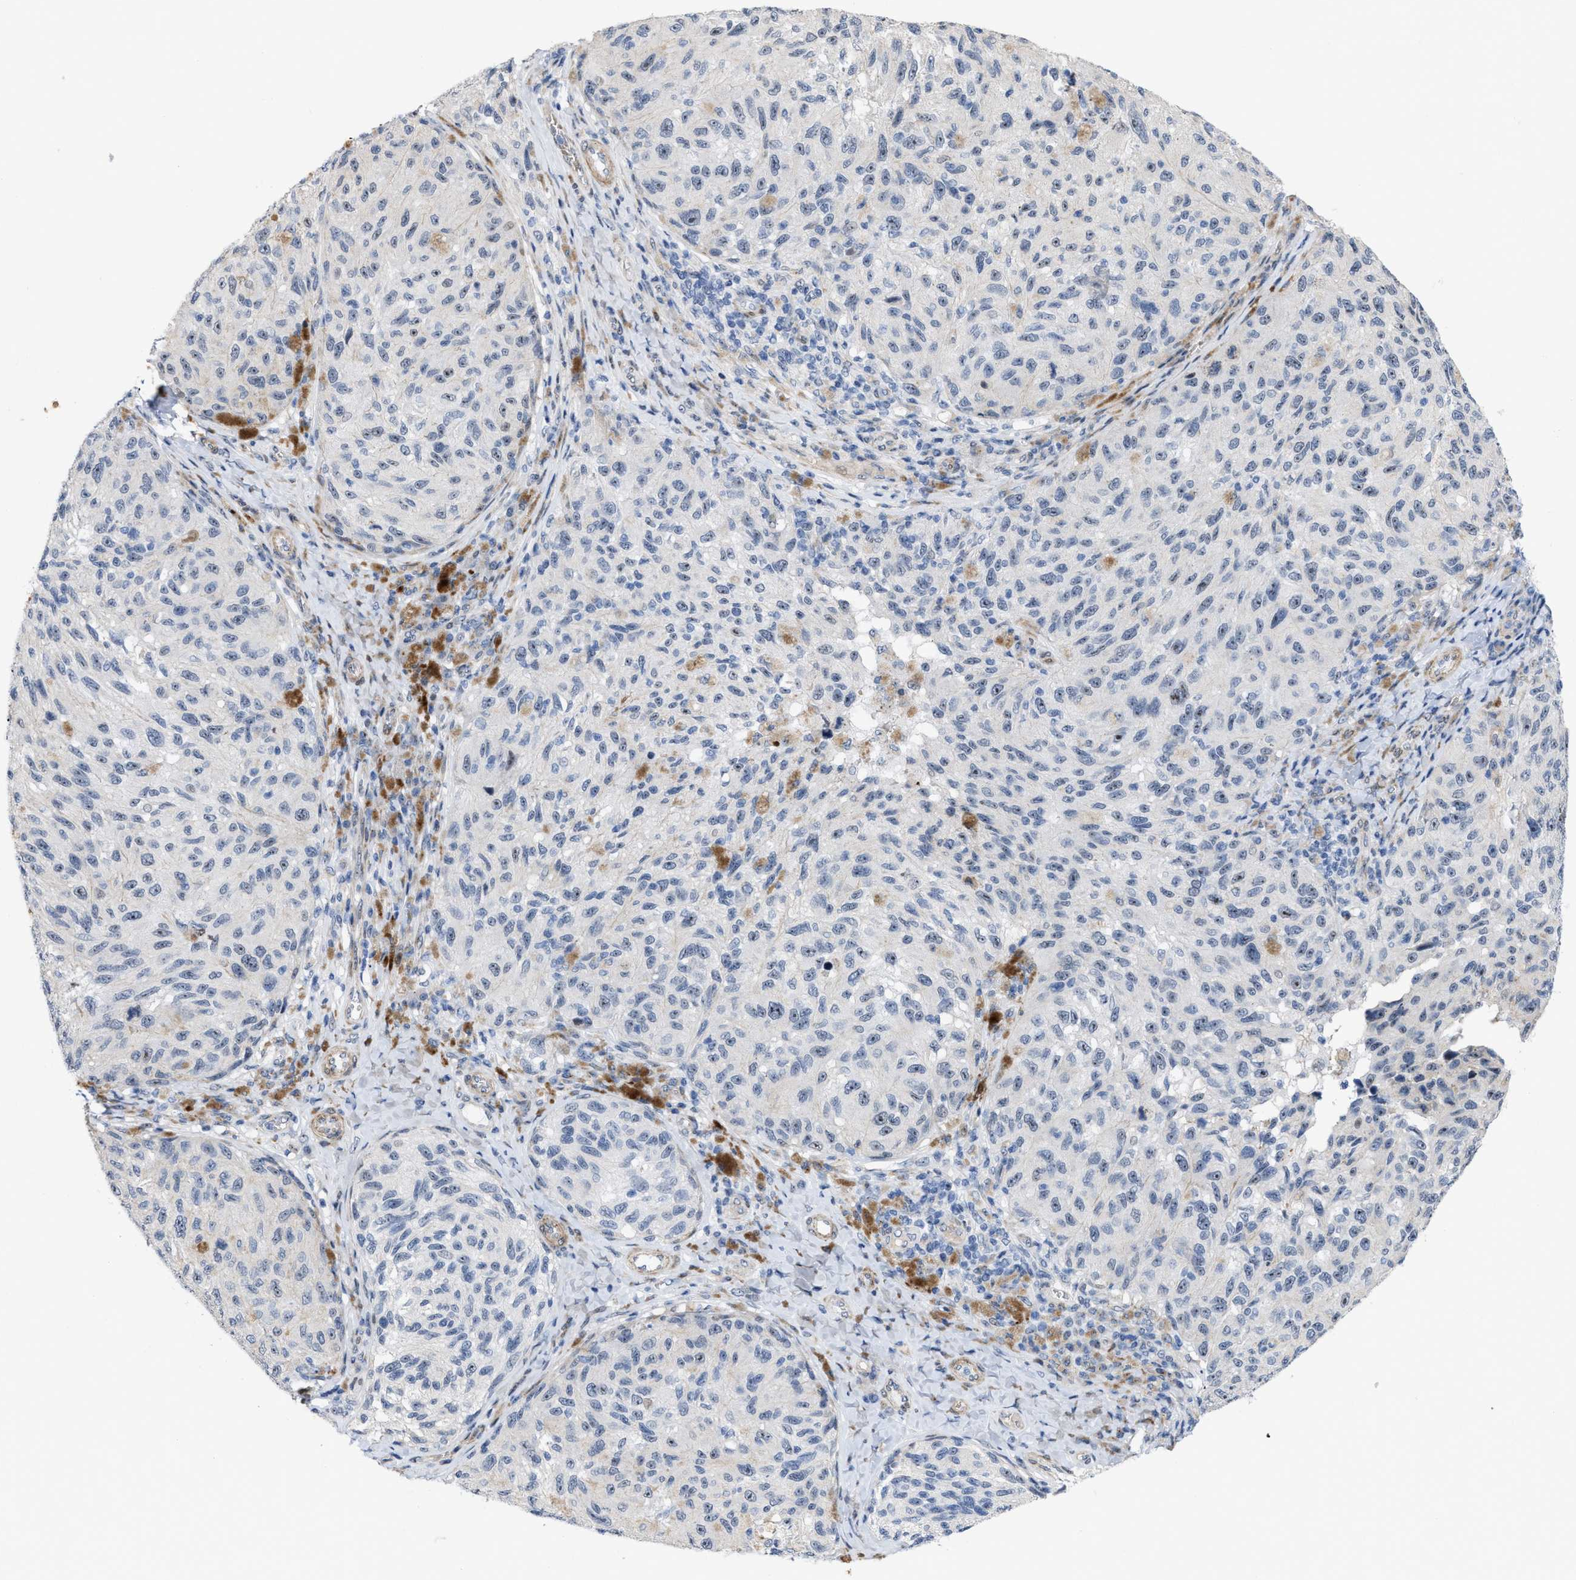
{"staining": {"intensity": "moderate", "quantity": "<25%", "location": "nuclear"}, "tissue": "melanoma", "cell_type": "Tumor cells", "image_type": "cancer", "snomed": [{"axis": "morphology", "description": "Malignant melanoma, NOS"}, {"axis": "topography", "description": "Skin"}], "caption": "Immunohistochemical staining of melanoma displays low levels of moderate nuclear protein expression in about <25% of tumor cells.", "gene": "POLR1F", "patient": {"sex": "female", "age": 73}}